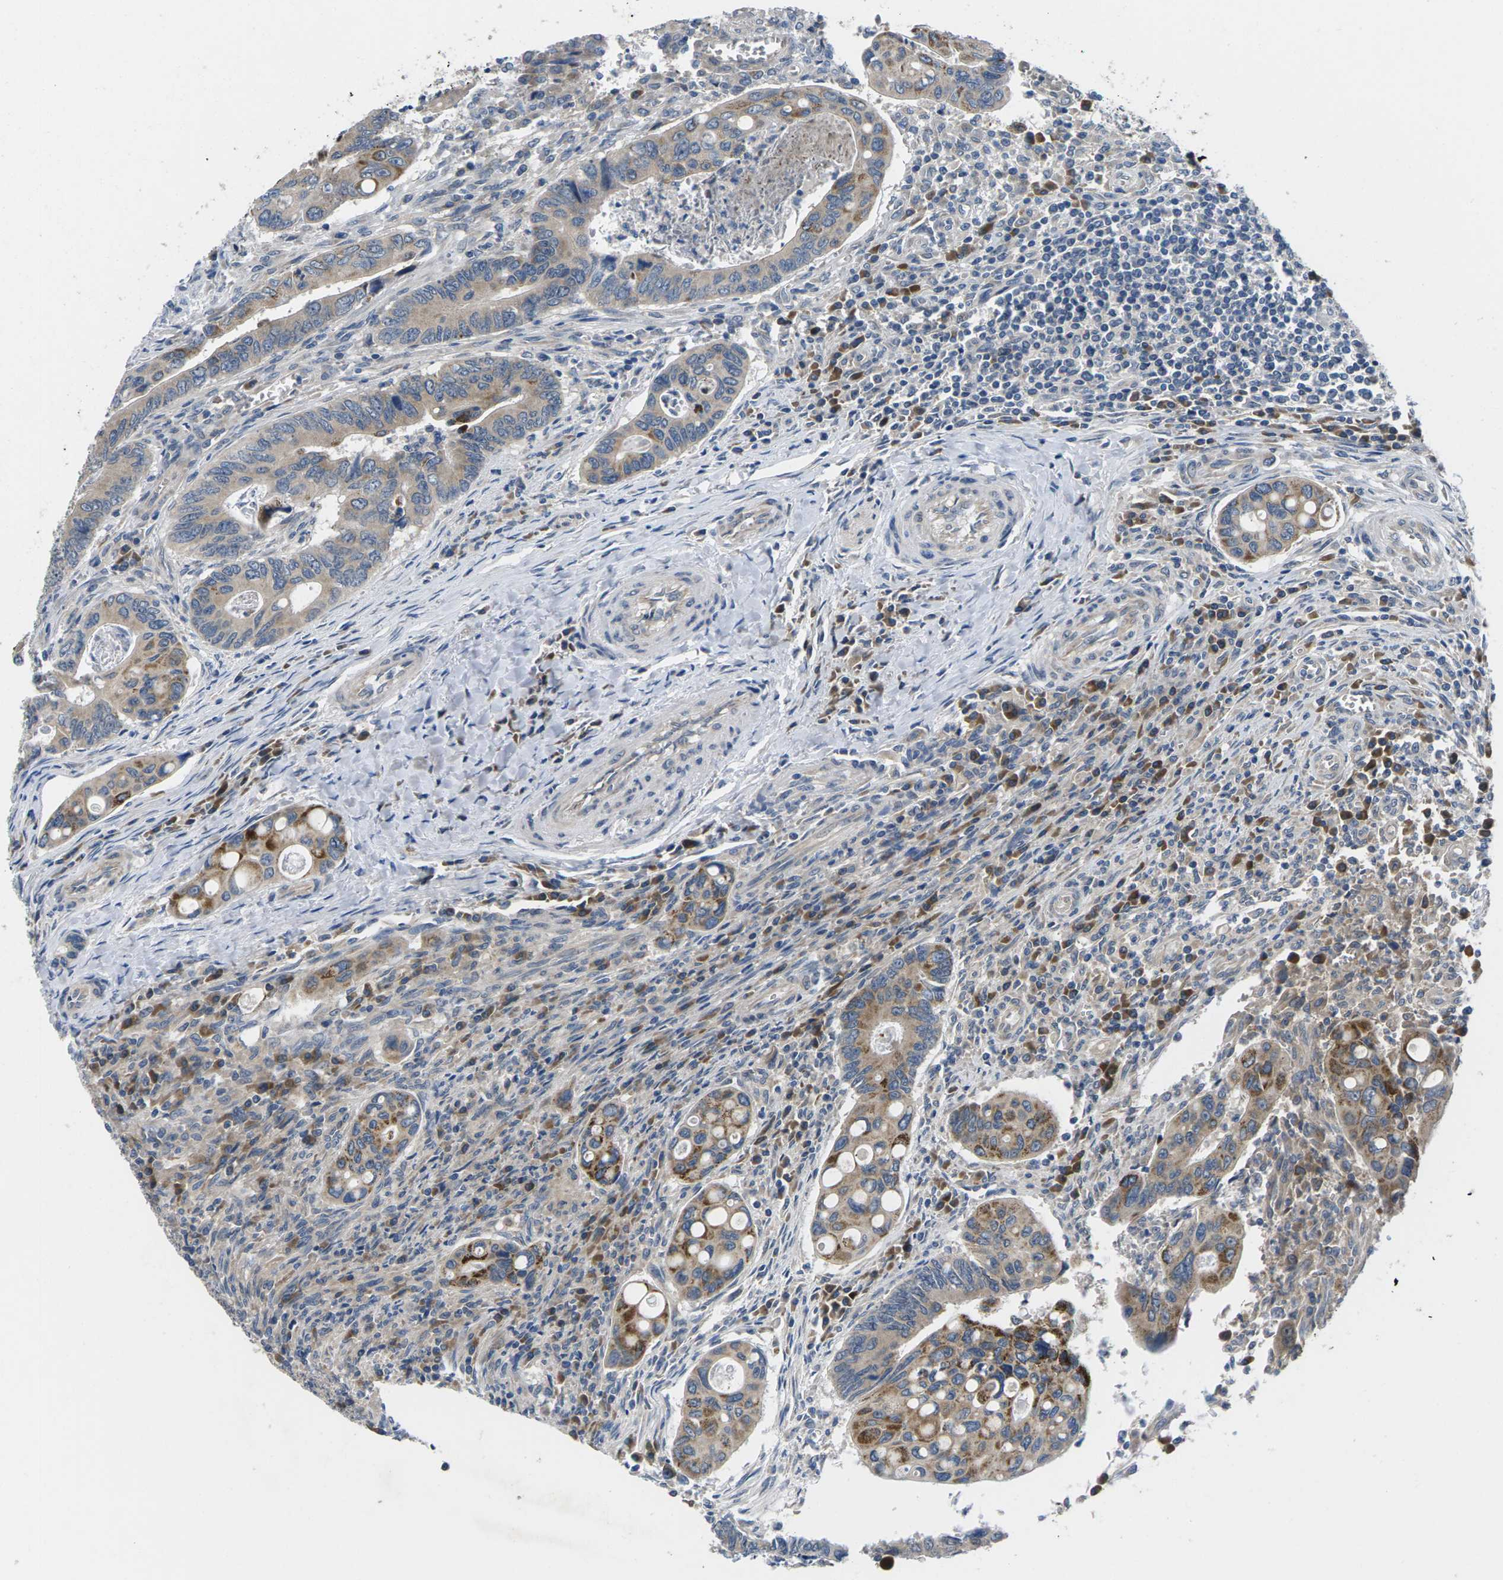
{"staining": {"intensity": "moderate", "quantity": ">75%", "location": "cytoplasmic/membranous"}, "tissue": "colorectal cancer", "cell_type": "Tumor cells", "image_type": "cancer", "snomed": [{"axis": "morphology", "description": "Inflammation, NOS"}, {"axis": "morphology", "description": "Adenocarcinoma, NOS"}, {"axis": "topography", "description": "Colon"}], "caption": "Colorectal cancer (adenocarcinoma) tissue reveals moderate cytoplasmic/membranous positivity in approximately >75% of tumor cells", "gene": "ERGIC3", "patient": {"sex": "male", "age": 72}}